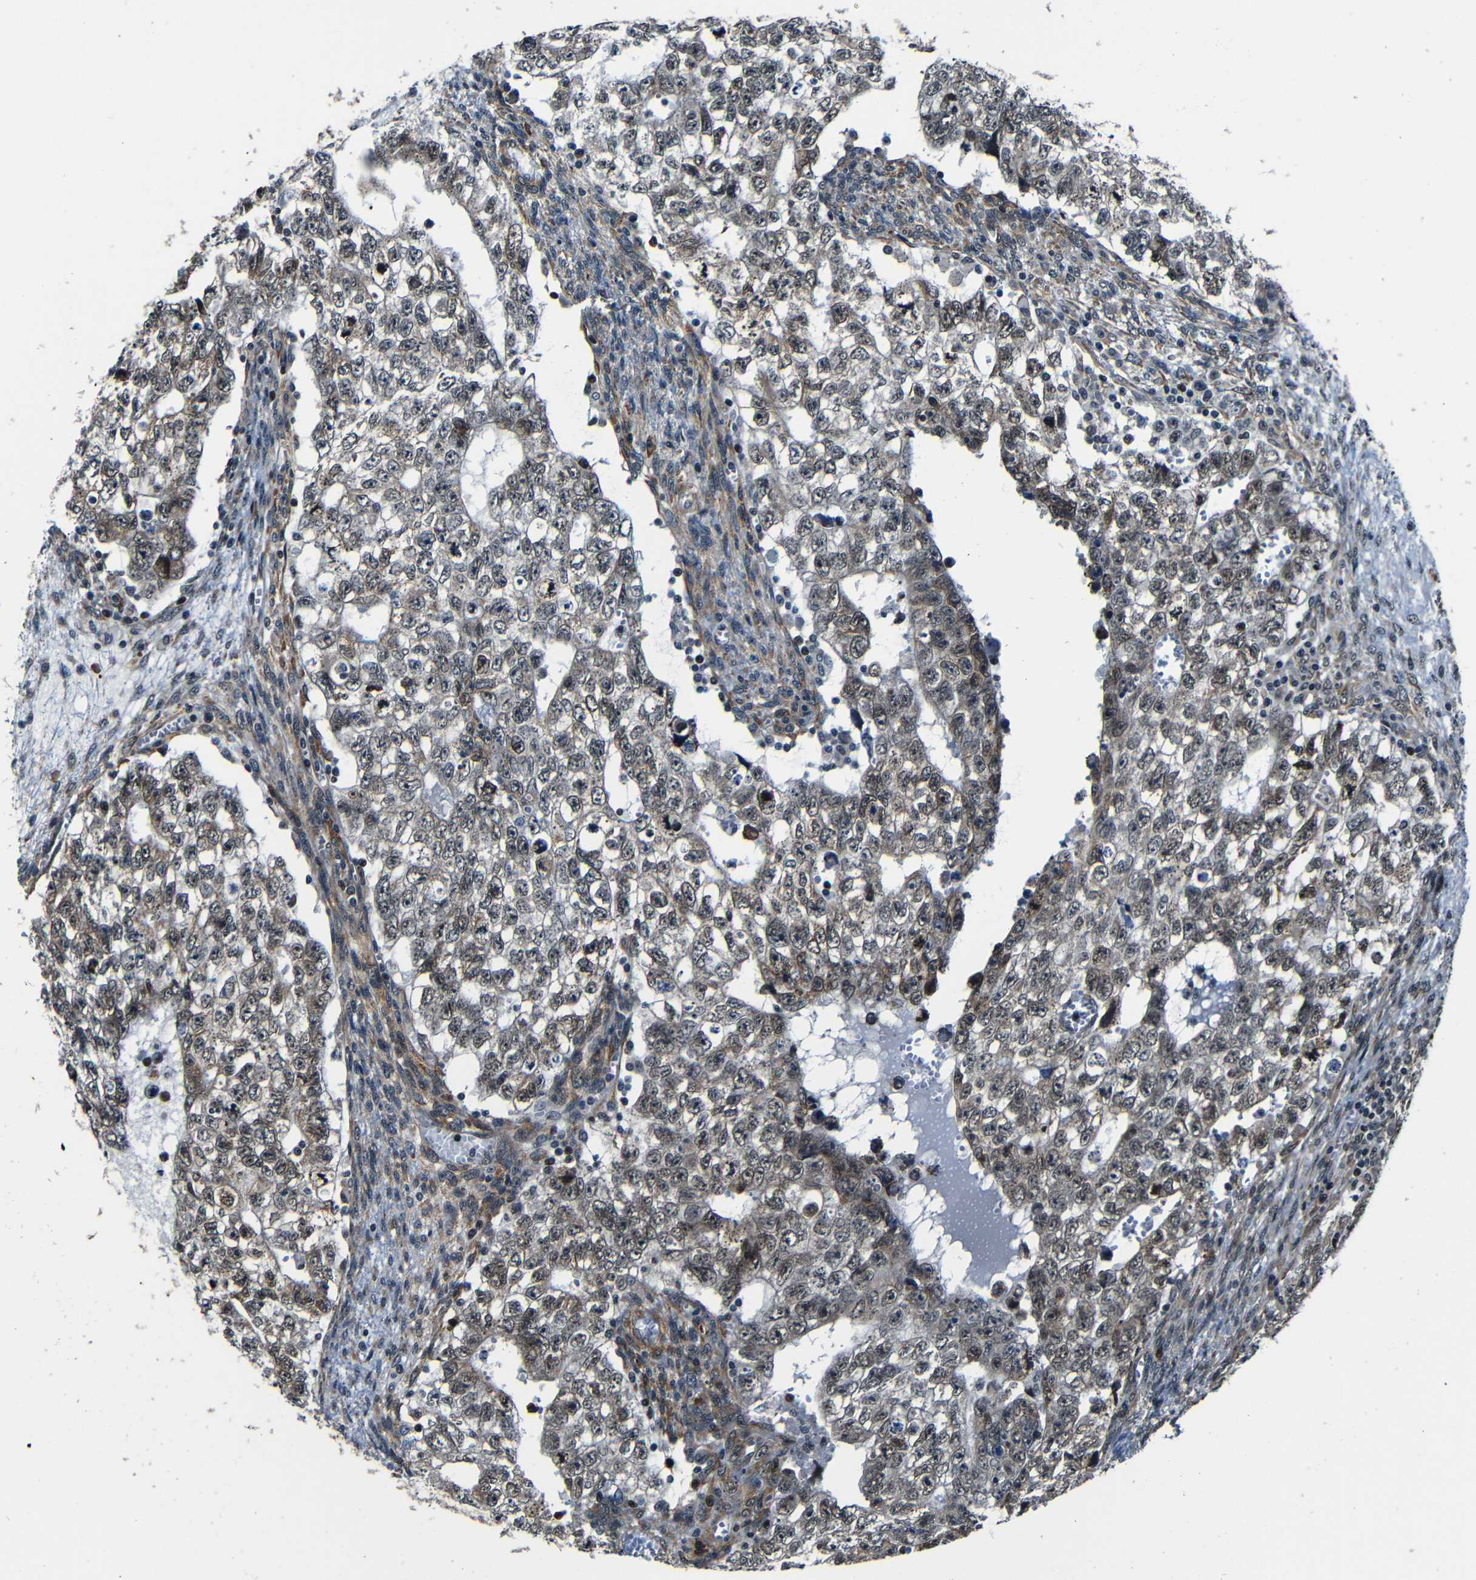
{"staining": {"intensity": "weak", "quantity": "25%-75%", "location": "cytoplasmic/membranous"}, "tissue": "testis cancer", "cell_type": "Tumor cells", "image_type": "cancer", "snomed": [{"axis": "morphology", "description": "Seminoma, NOS"}, {"axis": "morphology", "description": "Carcinoma, Embryonal, NOS"}, {"axis": "topography", "description": "Testis"}], "caption": "Protein analysis of testis cancer (seminoma) tissue demonstrates weak cytoplasmic/membranous expression in about 25%-75% of tumor cells. (Stains: DAB in brown, nuclei in blue, Microscopy: brightfield microscopy at high magnification).", "gene": "NCBP3", "patient": {"sex": "male", "age": 38}}